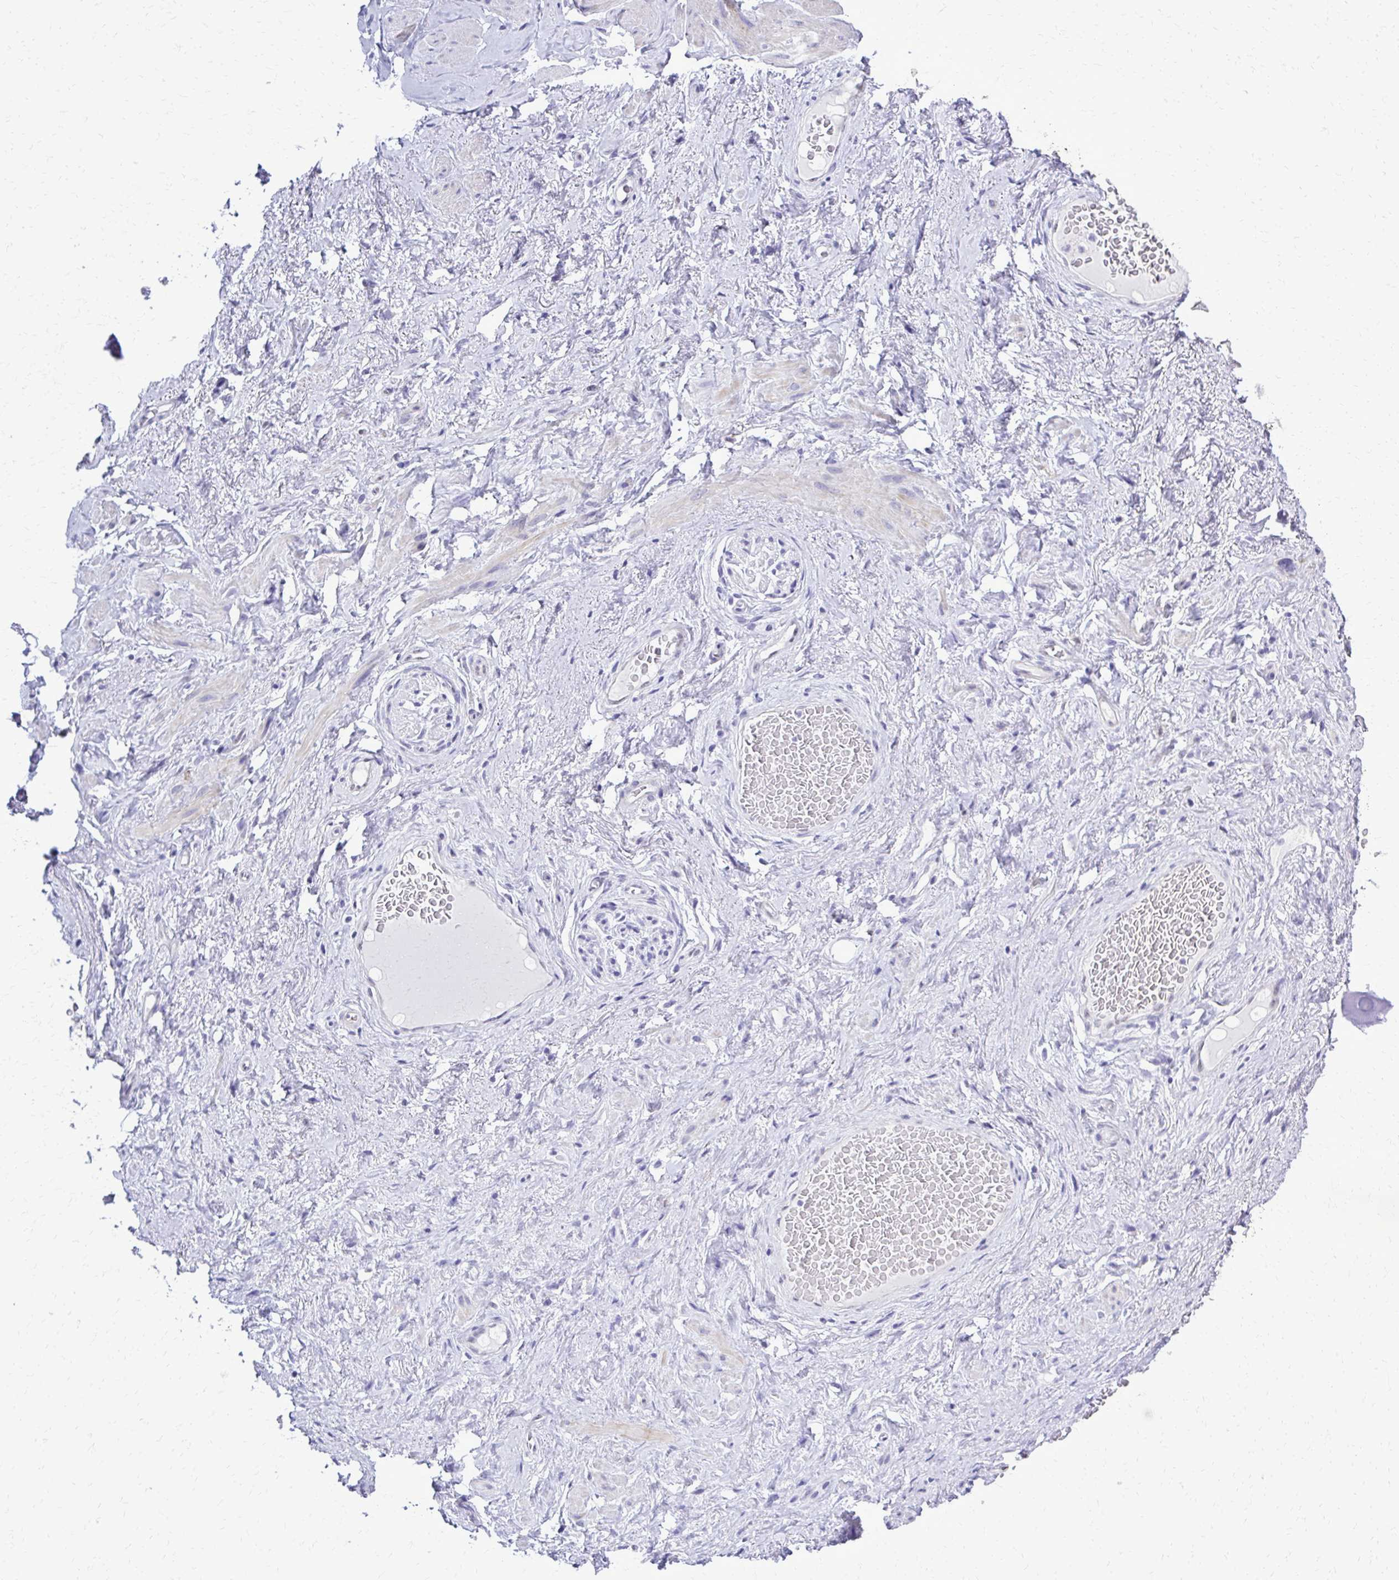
{"staining": {"intensity": "negative", "quantity": "none", "location": "none"}, "tissue": "soft tissue", "cell_type": "Fibroblasts", "image_type": "normal", "snomed": [{"axis": "morphology", "description": "Normal tissue, NOS"}, {"axis": "topography", "description": "Vagina"}, {"axis": "topography", "description": "Peripheral nerve tissue"}], "caption": "High power microscopy photomicrograph of an immunohistochemistry image of benign soft tissue, revealing no significant staining in fibroblasts. (DAB (3,3'-diaminobenzidine) immunohistochemistry visualized using brightfield microscopy, high magnification).", "gene": "RASL11B", "patient": {"sex": "female", "age": 71}}